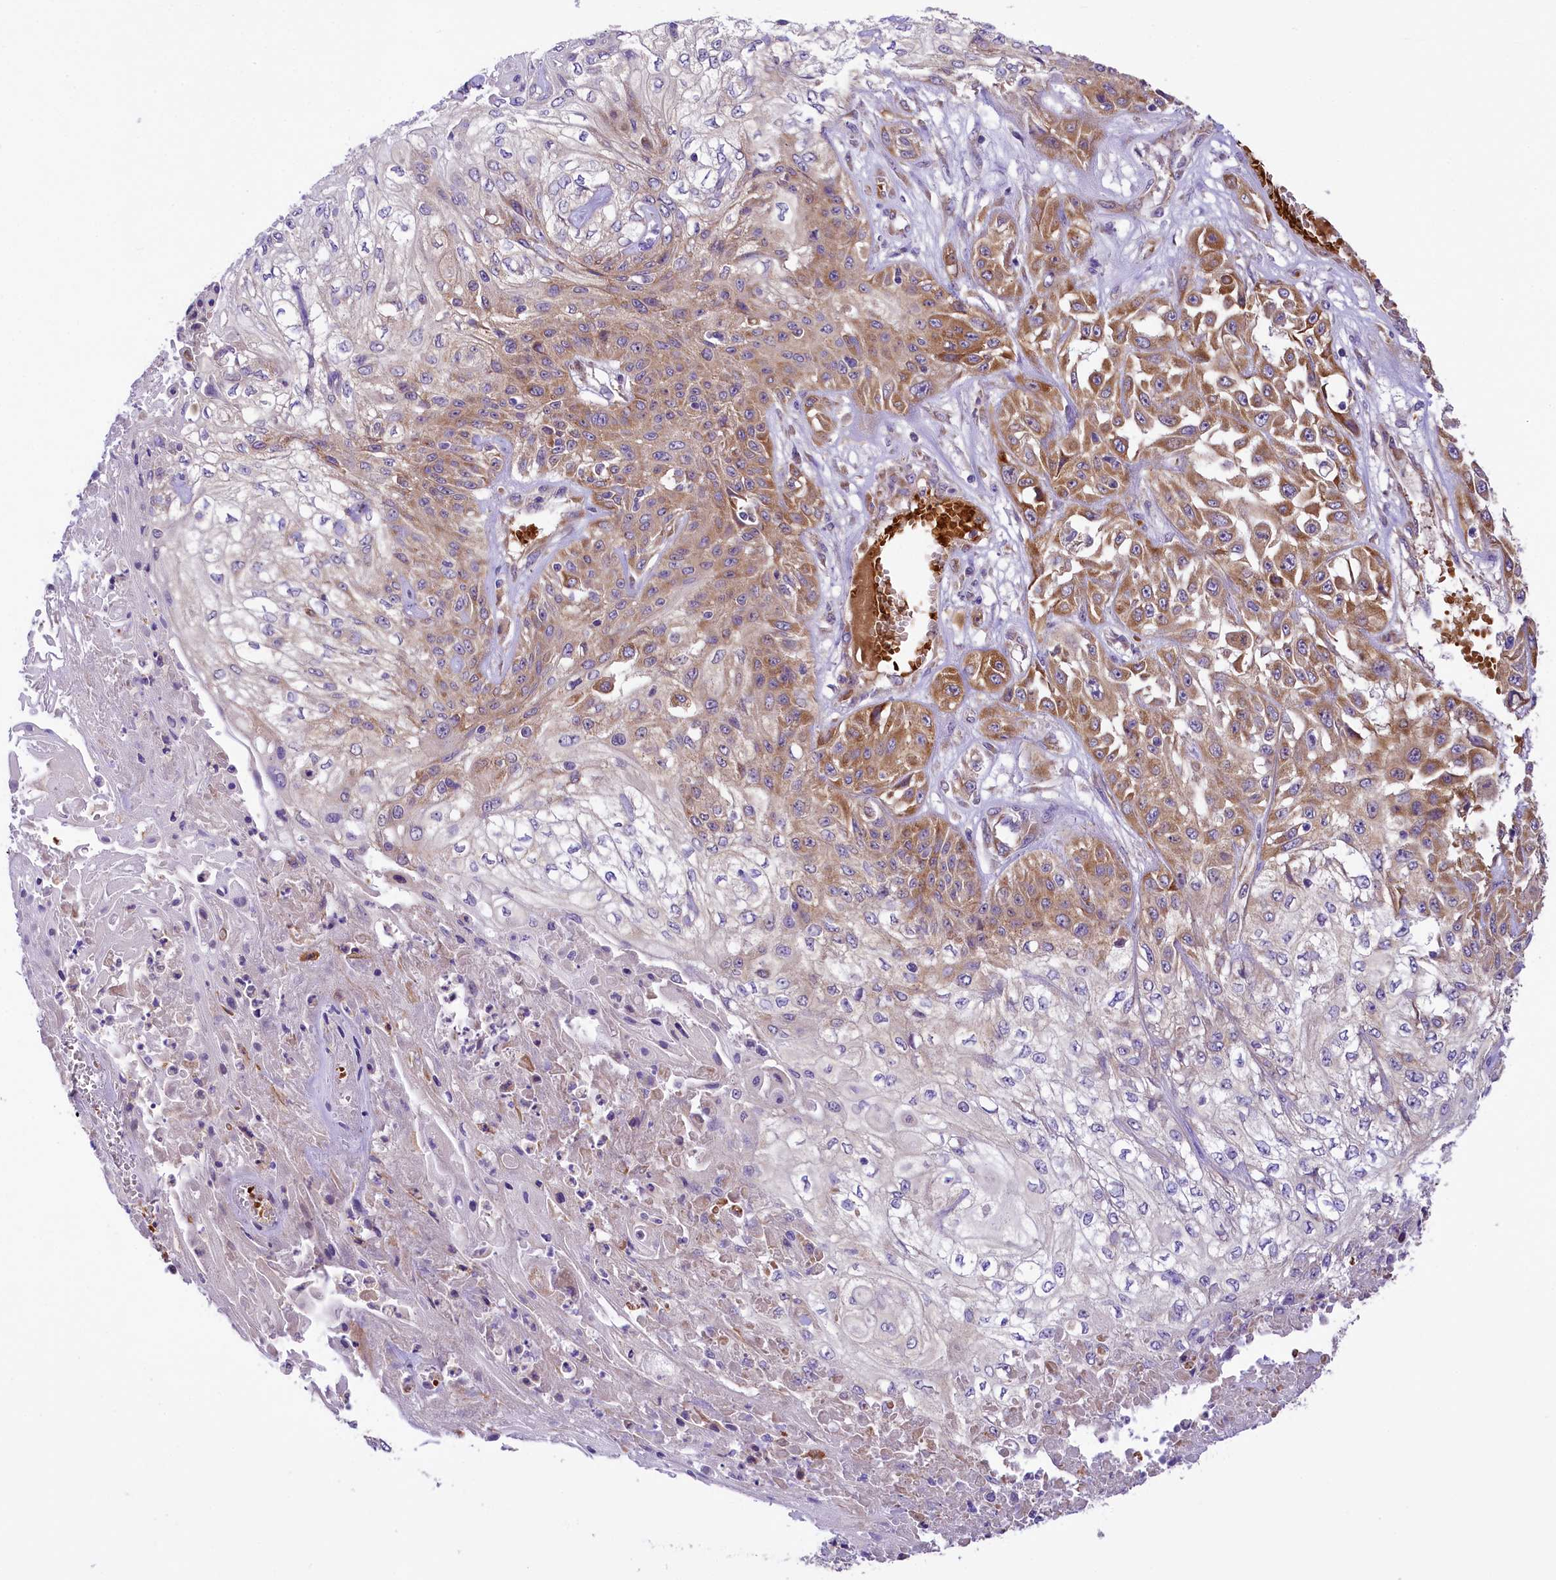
{"staining": {"intensity": "moderate", "quantity": "25%-75%", "location": "cytoplasmic/membranous"}, "tissue": "skin cancer", "cell_type": "Tumor cells", "image_type": "cancer", "snomed": [{"axis": "morphology", "description": "Squamous cell carcinoma, NOS"}, {"axis": "morphology", "description": "Squamous cell carcinoma, metastatic, NOS"}, {"axis": "topography", "description": "Skin"}, {"axis": "topography", "description": "Lymph node"}], "caption": "The immunohistochemical stain shows moderate cytoplasmic/membranous positivity in tumor cells of skin cancer (squamous cell carcinoma) tissue.", "gene": "LARP4", "patient": {"sex": "male", "age": 75}}